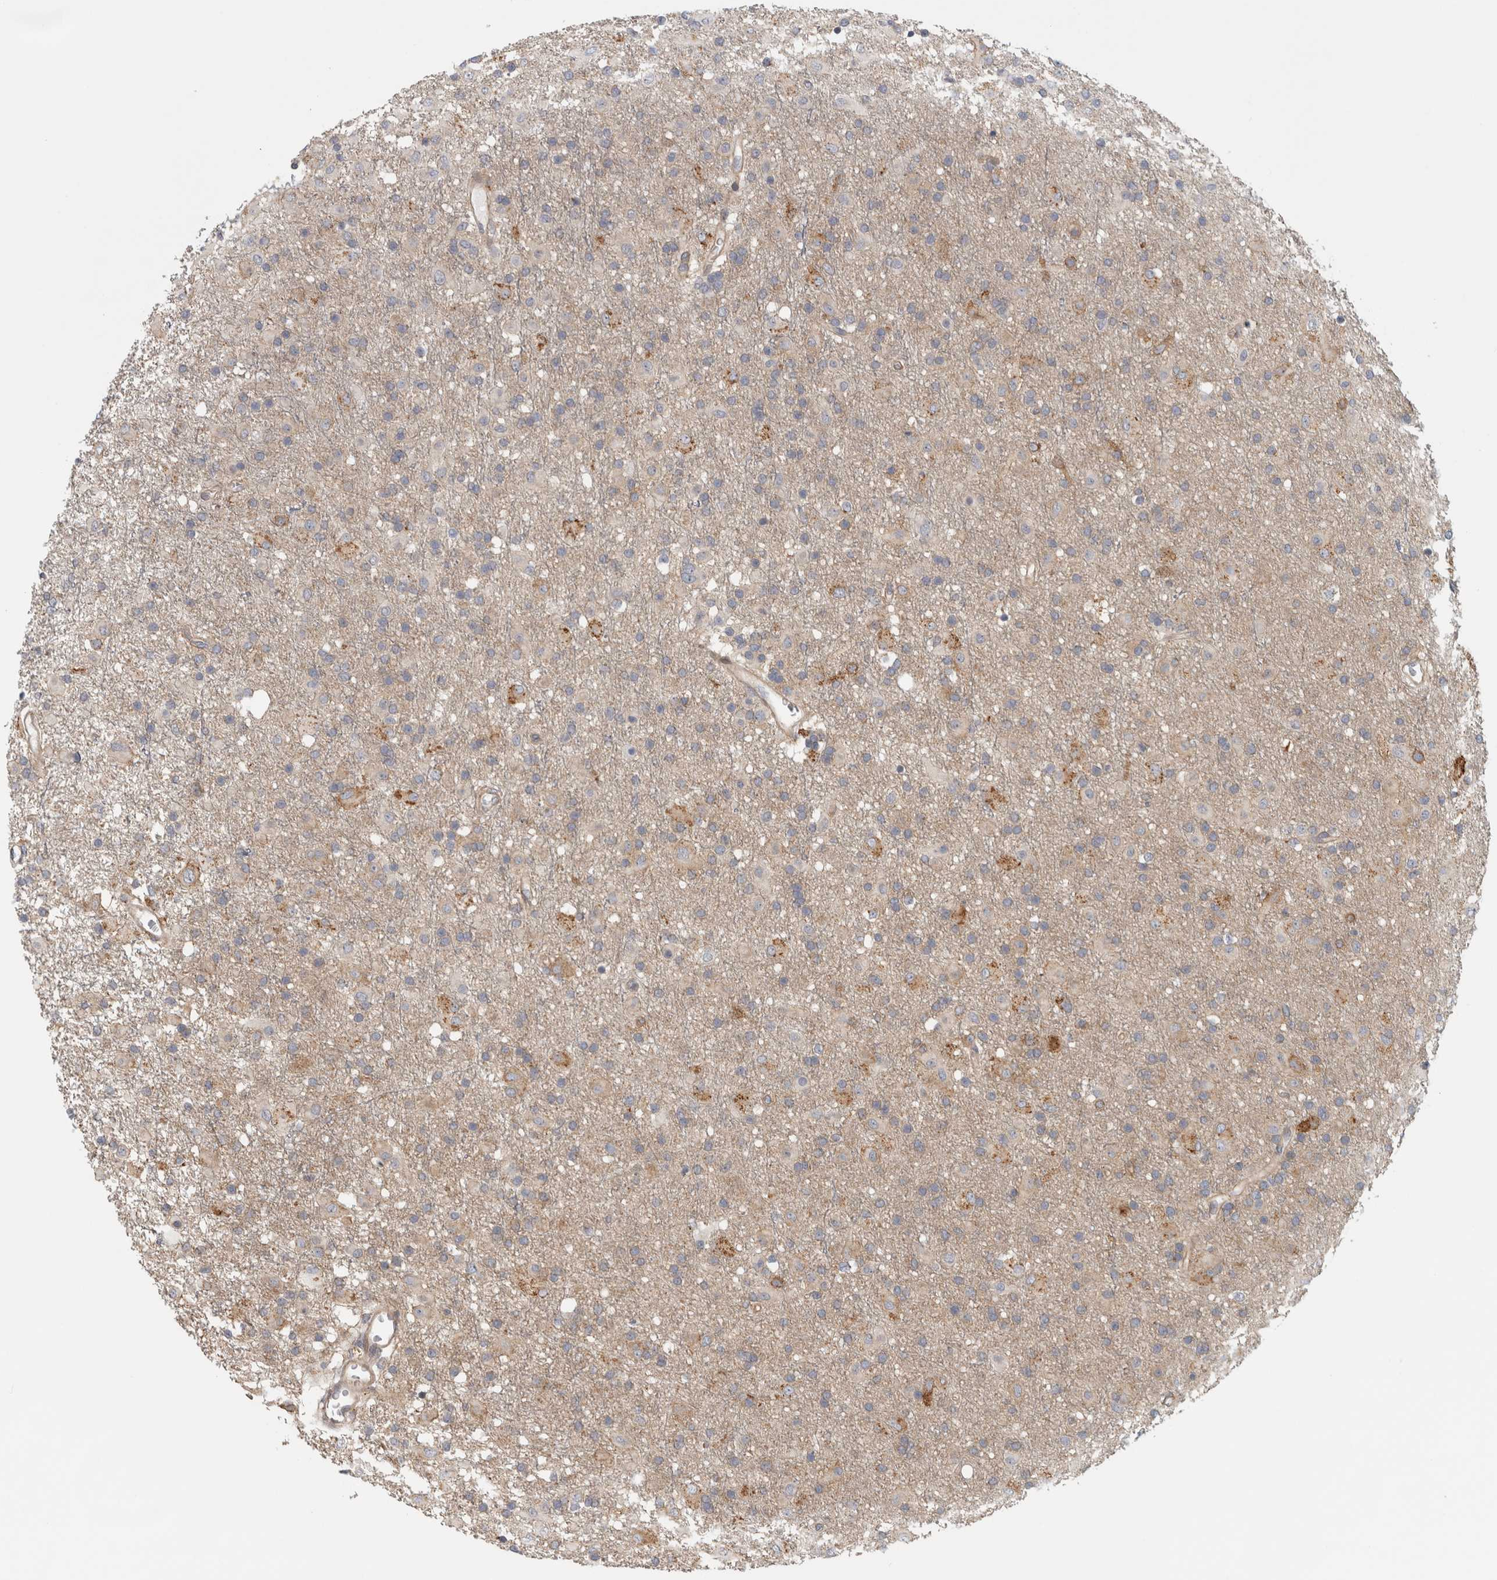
{"staining": {"intensity": "weak", "quantity": "<25%", "location": "cytoplasmic/membranous"}, "tissue": "glioma", "cell_type": "Tumor cells", "image_type": "cancer", "snomed": [{"axis": "morphology", "description": "Glioma, malignant, Low grade"}, {"axis": "topography", "description": "Brain"}], "caption": "A photomicrograph of human low-grade glioma (malignant) is negative for staining in tumor cells. (DAB (3,3'-diaminobenzidine) immunohistochemistry, high magnification).", "gene": "ZNF804B", "patient": {"sex": "male", "age": 65}}